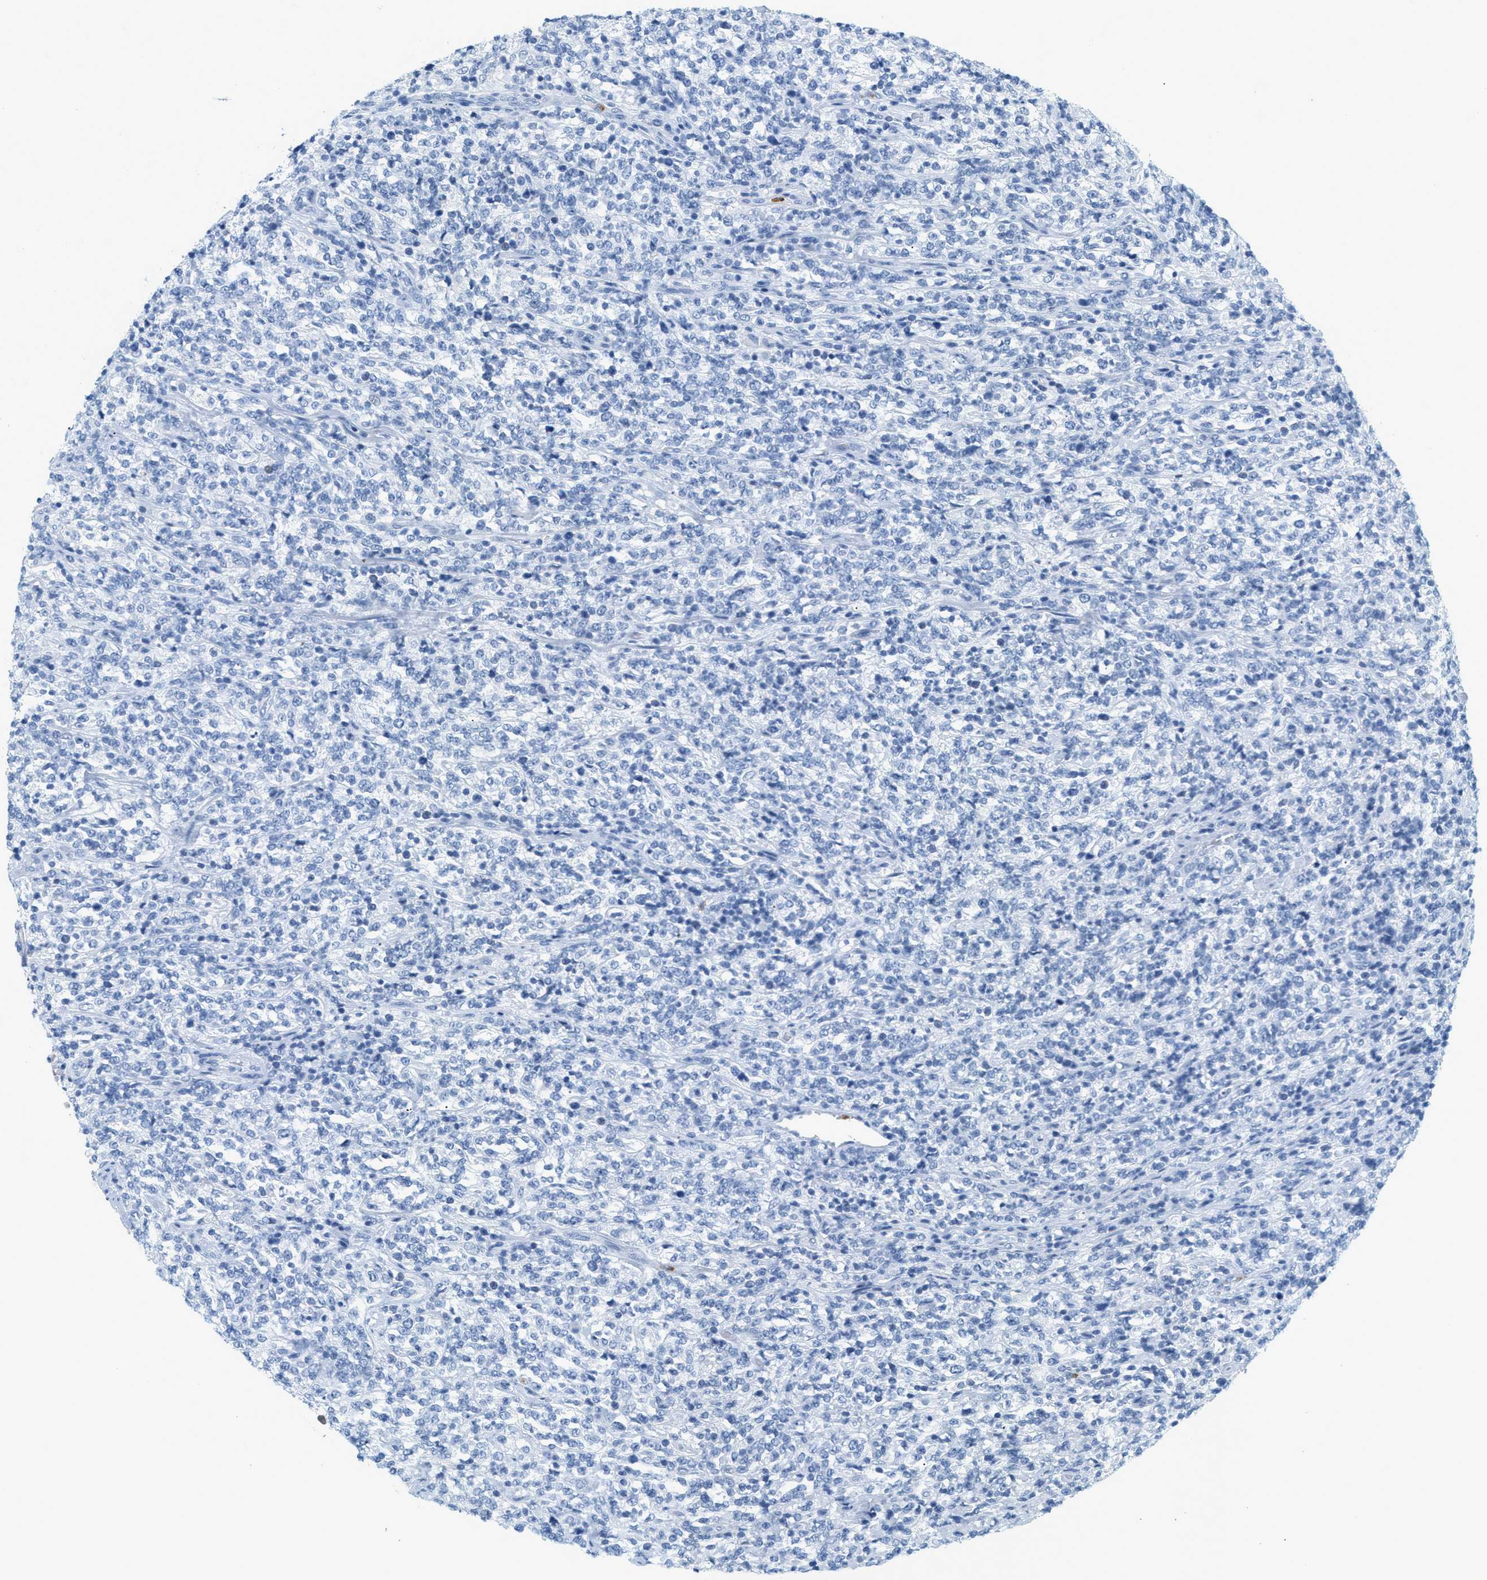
{"staining": {"intensity": "negative", "quantity": "none", "location": "none"}, "tissue": "lymphoma", "cell_type": "Tumor cells", "image_type": "cancer", "snomed": [{"axis": "morphology", "description": "Malignant lymphoma, non-Hodgkin's type, High grade"}, {"axis": "topography", "description": "Soft tissue"}], "caption": "IHC of human malignant lymphoma, non-Hodgkin's type (high-grade) reveals no positivity in tumor cells.", "gene": "LCN2", "patient": {"sex": "male", "age": 18}}